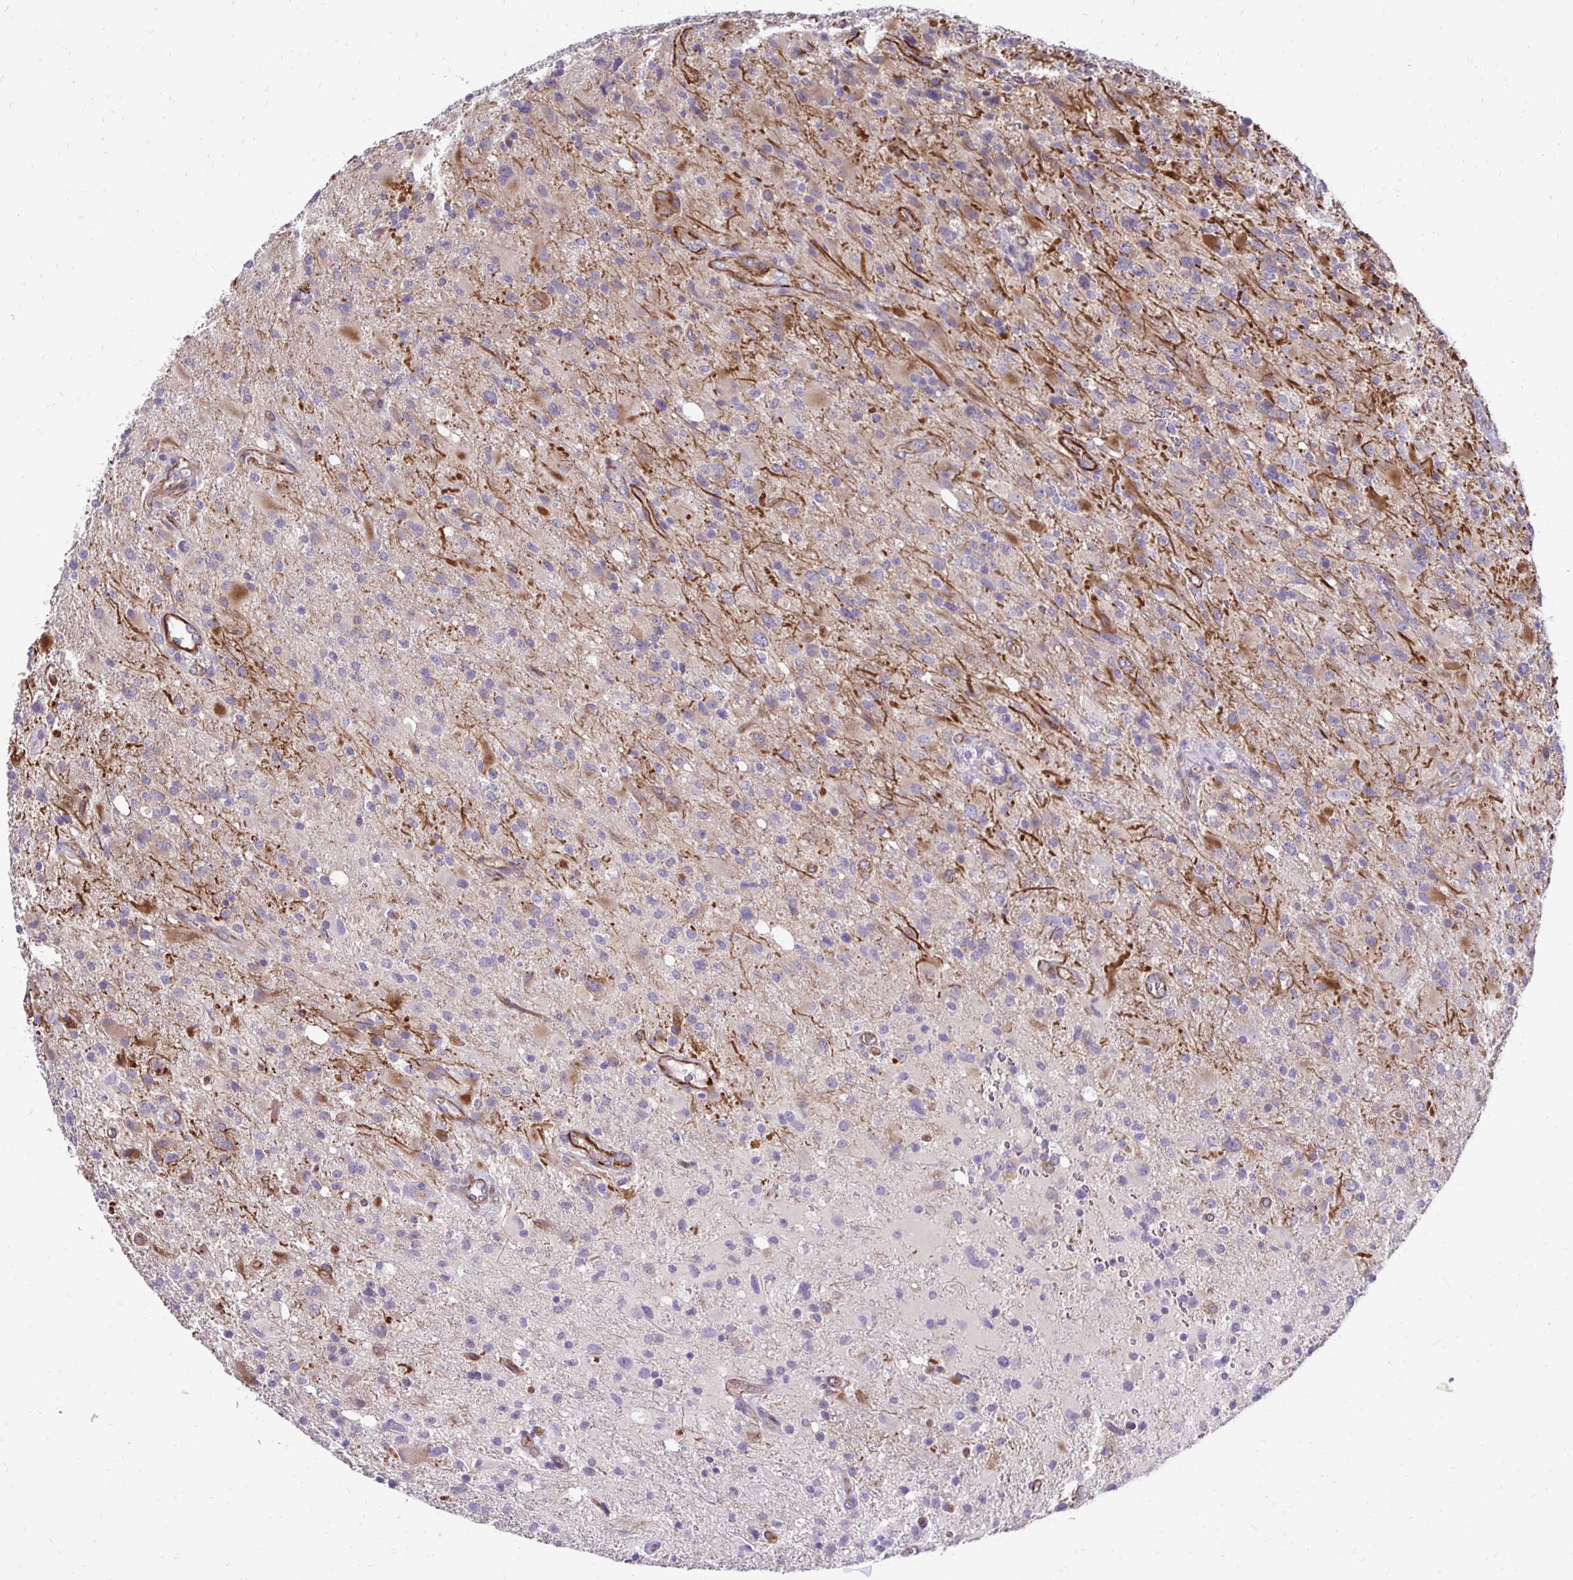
{"staining": {"intensity": "moderate", "quantity": "<25%", "location": "cytoplasmic/membranous"}, "tissue": "glioma", "cell_type": "Tumor cells", "image_type": "cancer", "snomed": [{"axis": "morphology", "description": "Glioma, malignant, High grade"}, {"axis": "topography", "description": "Brain"}], "caption": "There is low levels of moderate cytoplasmic/membranous positivity in tumor cells of glioma, as demonstrated by immunohistochemical staining (brown color).", "gene": "CTPS1", "patient": {"sex": "male", "age": 53}}